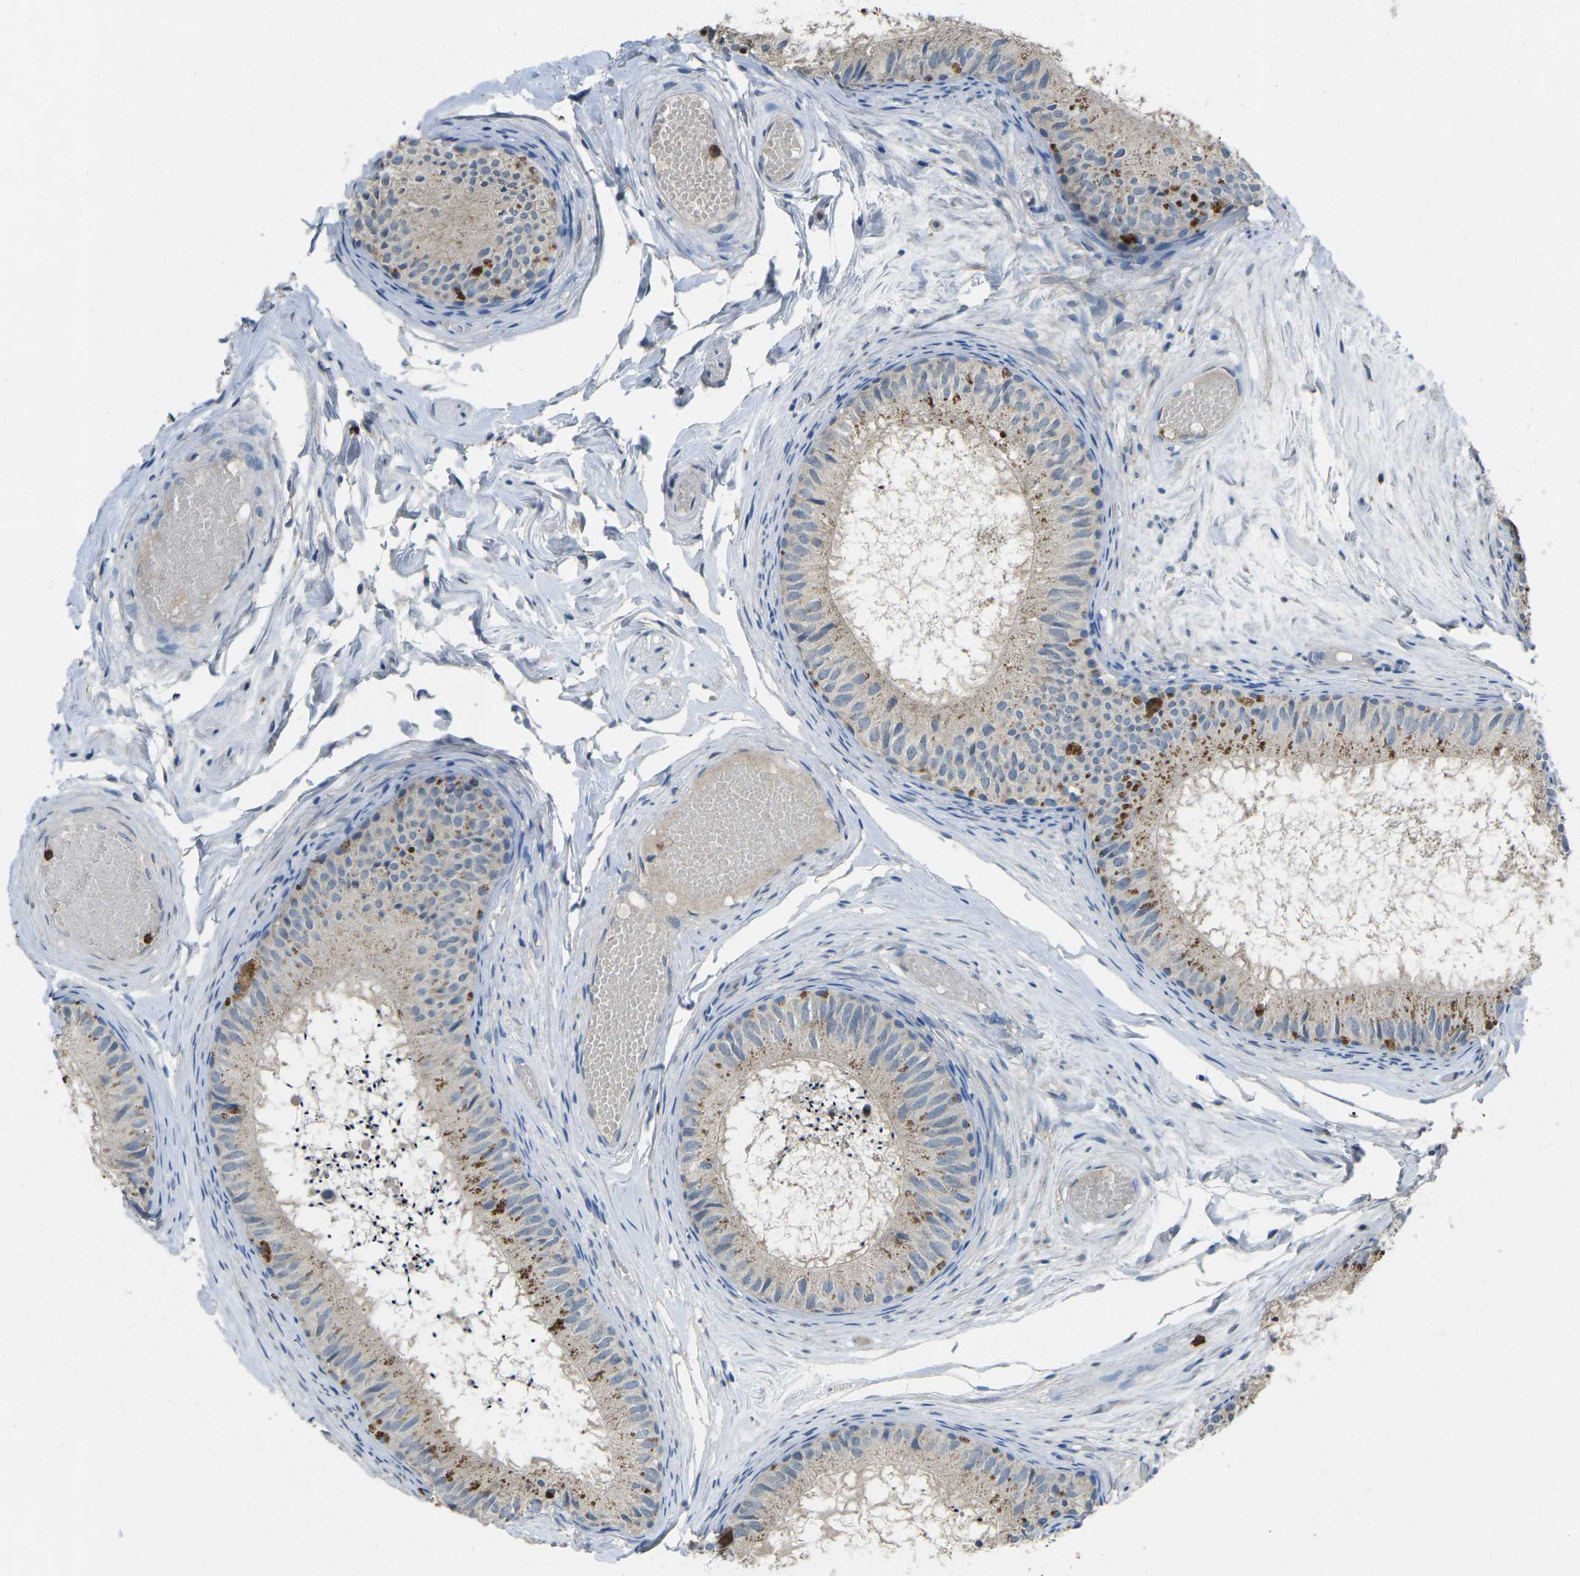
{"staining": {"intensity": "moderate", "quantity": "<25%", "location": "cytoplasmic/membranous"}, "tissue": "epididymis", "cell_type": "Glandular cells", "image_type": "normal", "snomed": [{"axis": "morphology", "description": "Normal tissue, NOS"}, {"axis": "topography", "description": "Epididymis"}], "caption": "Epididymis was stained to show a protein in brown. There is low levels of moderate cytoplasmic/membranous positivity in about <25% of glandular cells. (DAB IHC, brown staining for protein, blue staining for nuclei).", "gene": "CD19", "patient": {"sex": "male", "age": 46}}